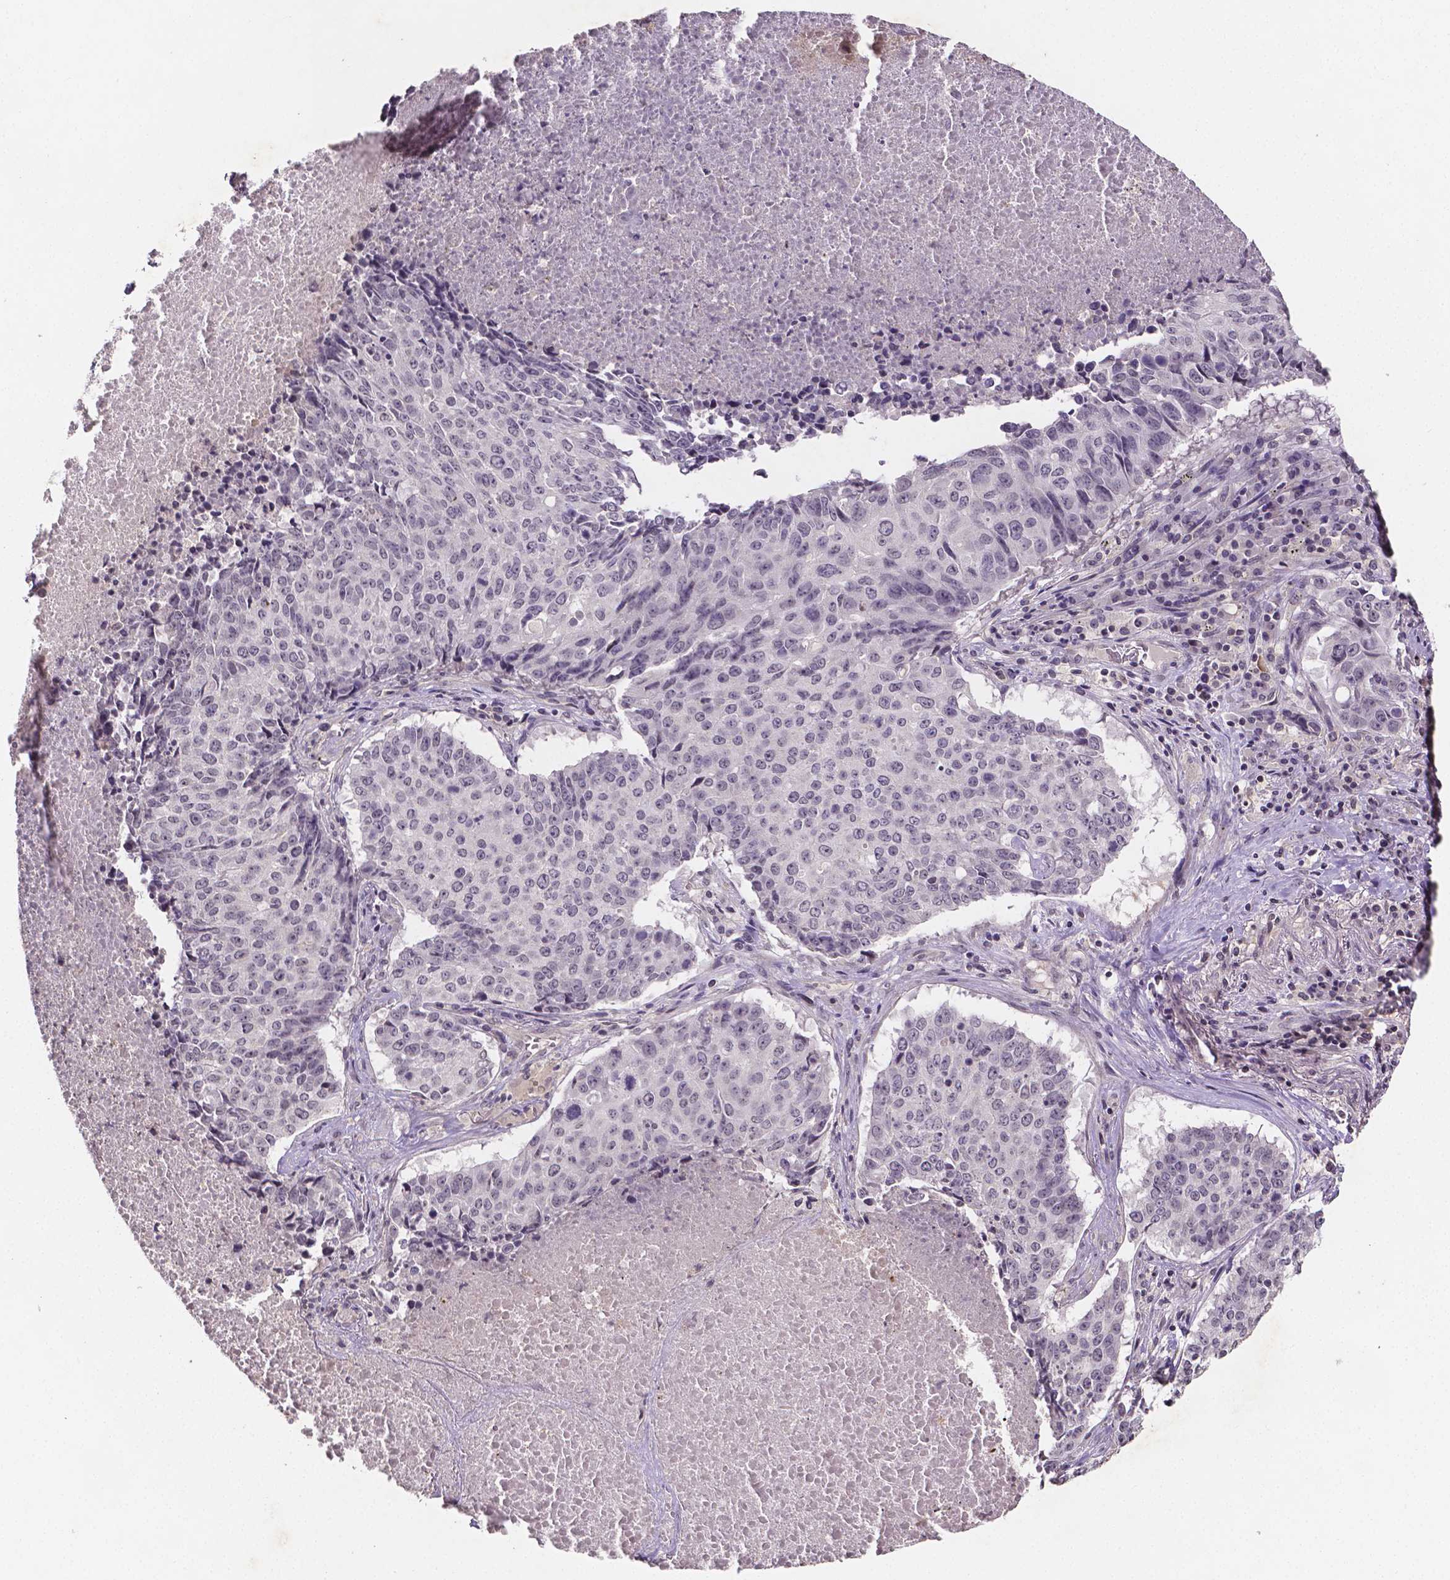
{"staining": {"intensity": "weak", "quantity": "<25%", "location": "cytoplasmic/membranous"}, "tissue": "lung cancer", "cell_type": "Tumor cells", "image_type": "cancer", "snomed": [{"axis": "morphology", "description": "Normal tissue, NOS"}, {"axis": "morphology", "description": "Squamous cell carcinoma, NOS"}, {"axis": "topography", "description": "Bronchus"}, {"axis": "topography", "description": "Lung"}], "caption": "DAB immunohistochemical staining of human squamous cell carcinoma (lung) displays no significant expression in tumor cells.", "gene": "NRGN", "patient": {"sex": "male", "age": 64}}